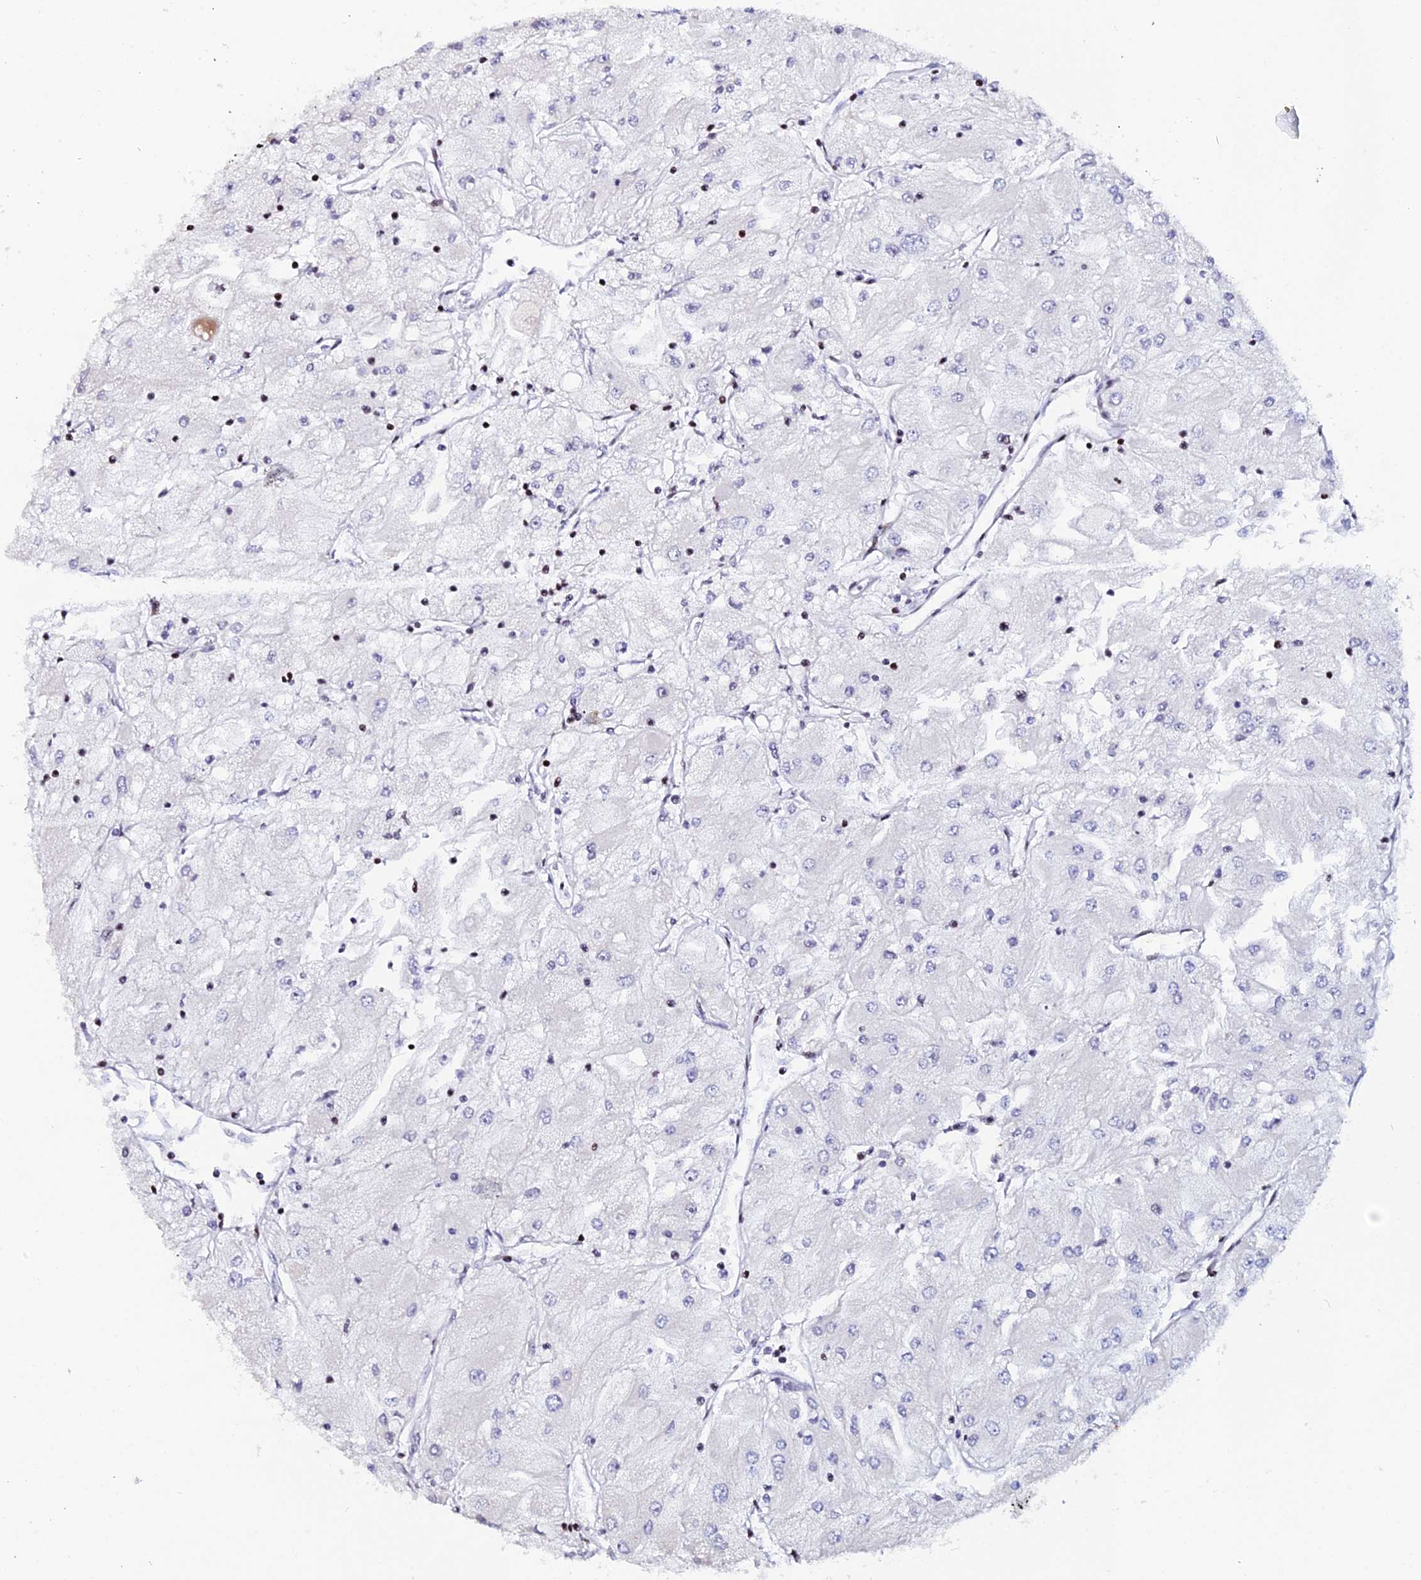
{"staining": {"intensity": "moderate", "quantity": "<25%", "location": "nuclear"}, "tissue": "renal cancer", "cell_type": "Tumor cells", "image_type": "cancer", "snomed": [{"axis": "morphology", "description": "Adenocarcinoma, NOS"}, {"axis": "topography", "description": "Kidney"}], "caption": "The histopathology image exhibits immunohistochemical staining of adenocarcinoma (renal). There is moderate nuclear staining is appreciated in about <25% of tumor cells.", "gene": "MYNN", "patient": {"sex": "male", "age": 80}}